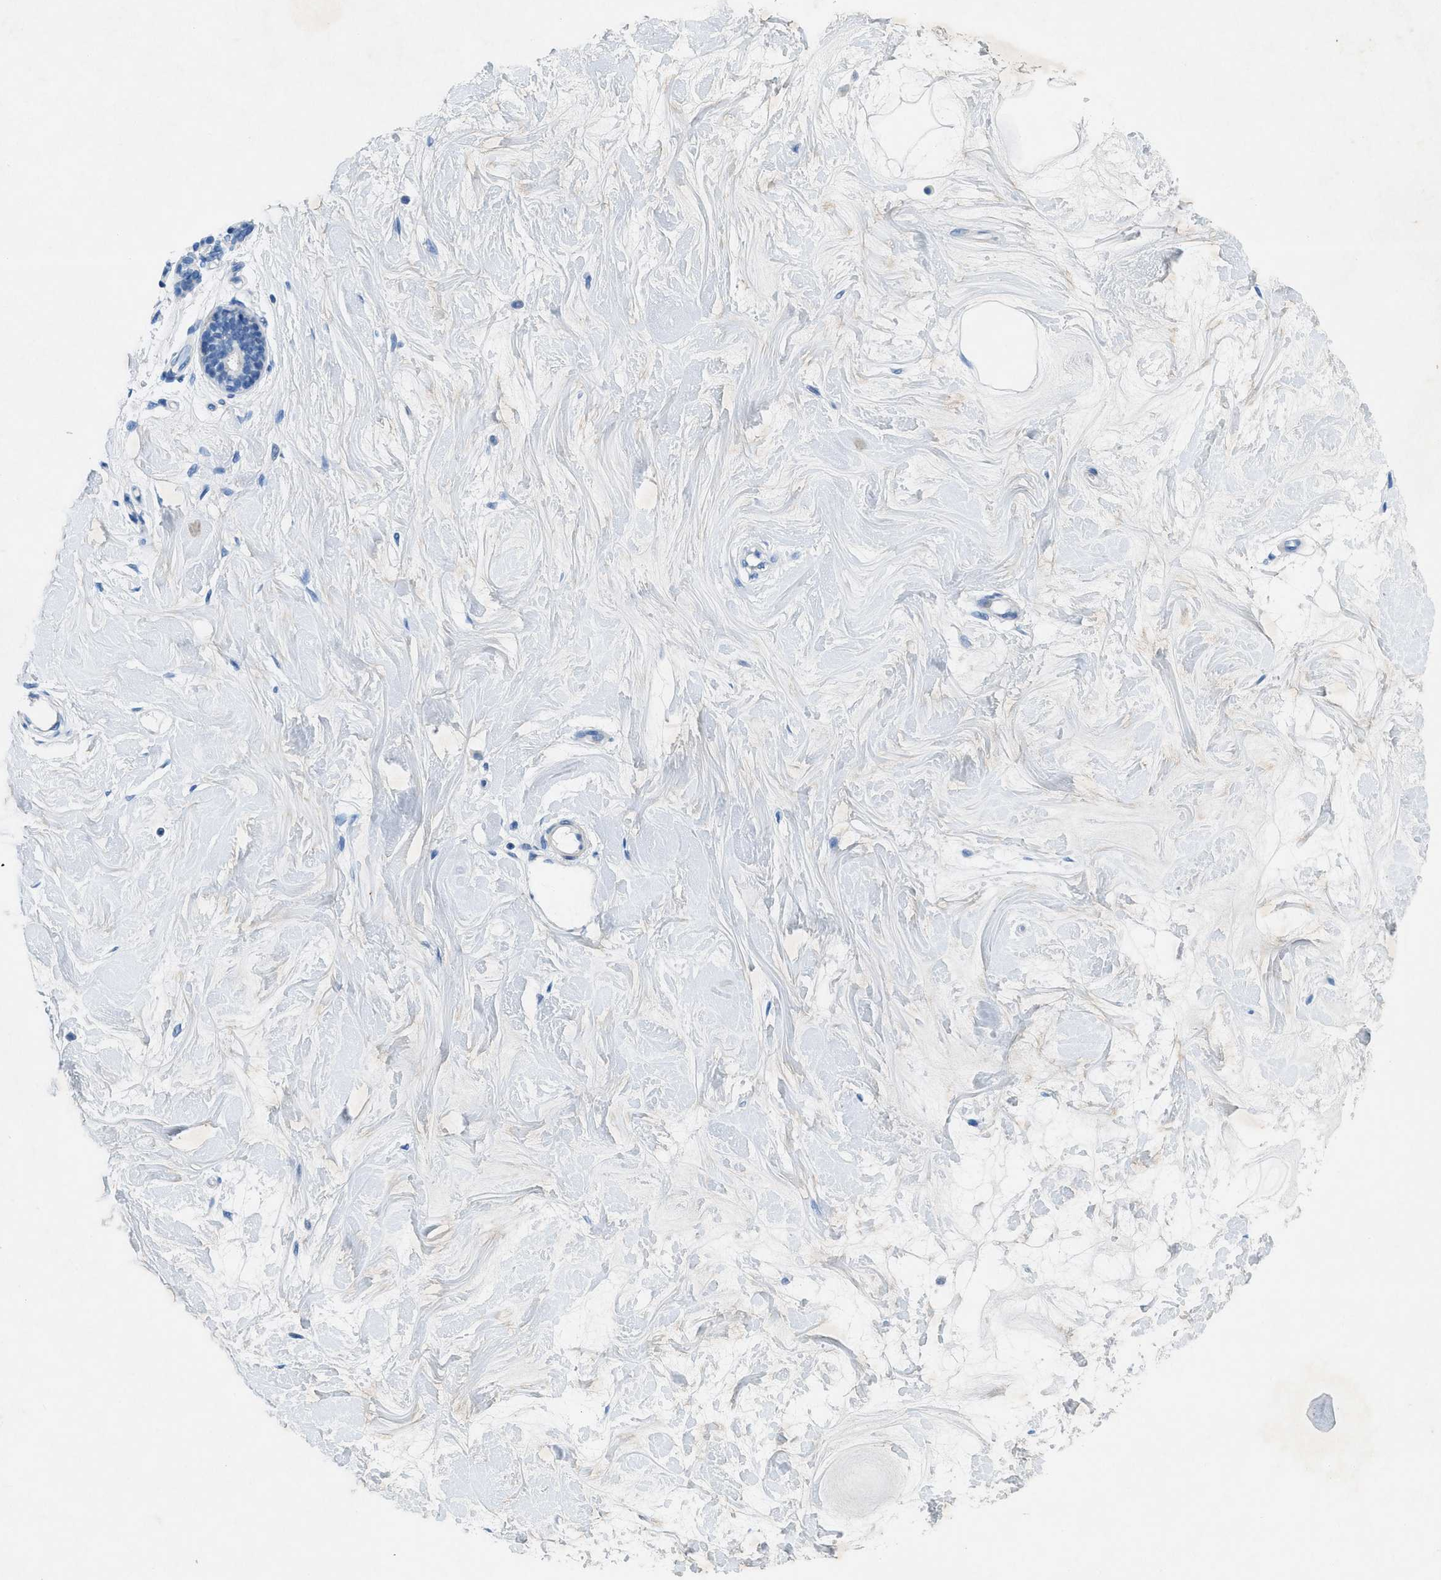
{"staining": {"intensity": "negative", "quantity": "none", "location": "none"}, "tissue": "breast", "cell_type": "Adipocytes", "image_type": "normal", "snomed": [{"axis": "morphology", "description": "Normal tissue, NOS"}, {"axis": "morphology", "description": "Lobular carcinoma"}, {"axis": "topography", "description": "Breast"}], "caption": "Adipocytes show no significant protein positivity in normal breast. Brightfield microscopy of immunohistochemistry stained with DAB (3,3'-diaminobenzidine) (brown) and hematoxylin (blue), captured at high magnification.", "gene": "GALNT17", "patient": {"sex": "female", "age": 59}}